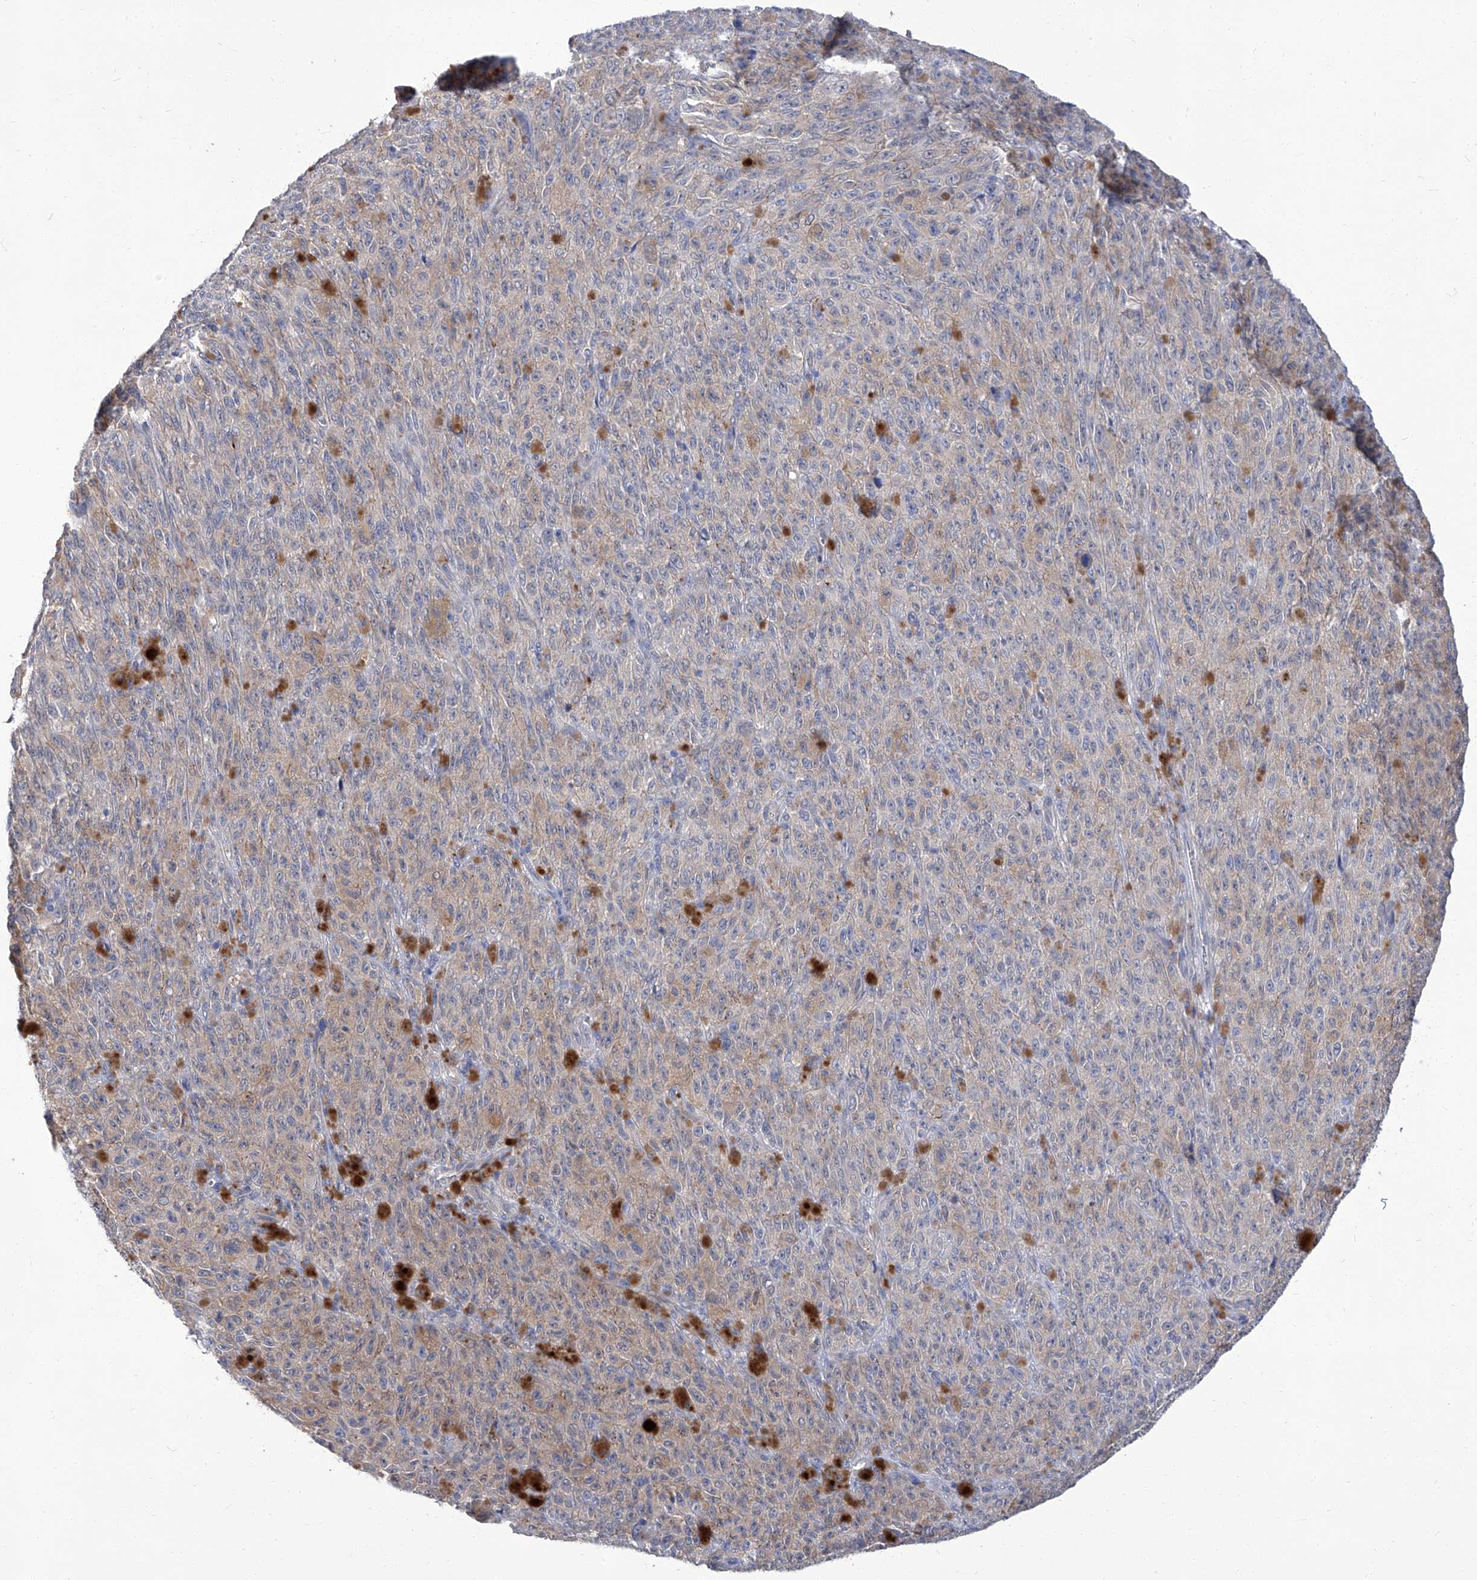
{"staining": {"intensity": "weak", "quantity": "<25%", "location": "cytoplasmic/membranous"}, "tissue": "melanoma", "cell_type": "Tumor cells", "image_type": "cancer", "snomed": [{"axis": "morphology", "description": "Malignant melanoma, NOS"}, {"axis": "topography", "description": "Skin"}], "caption": "This histopathology image is of melanoma stained with immunohistochemistry to label a protein in brown with the nuclei are counter-stained blue. There is no expression in tumor cells.", "gene": "PARD3", "patient": {"sex": "female", "age": 82}}